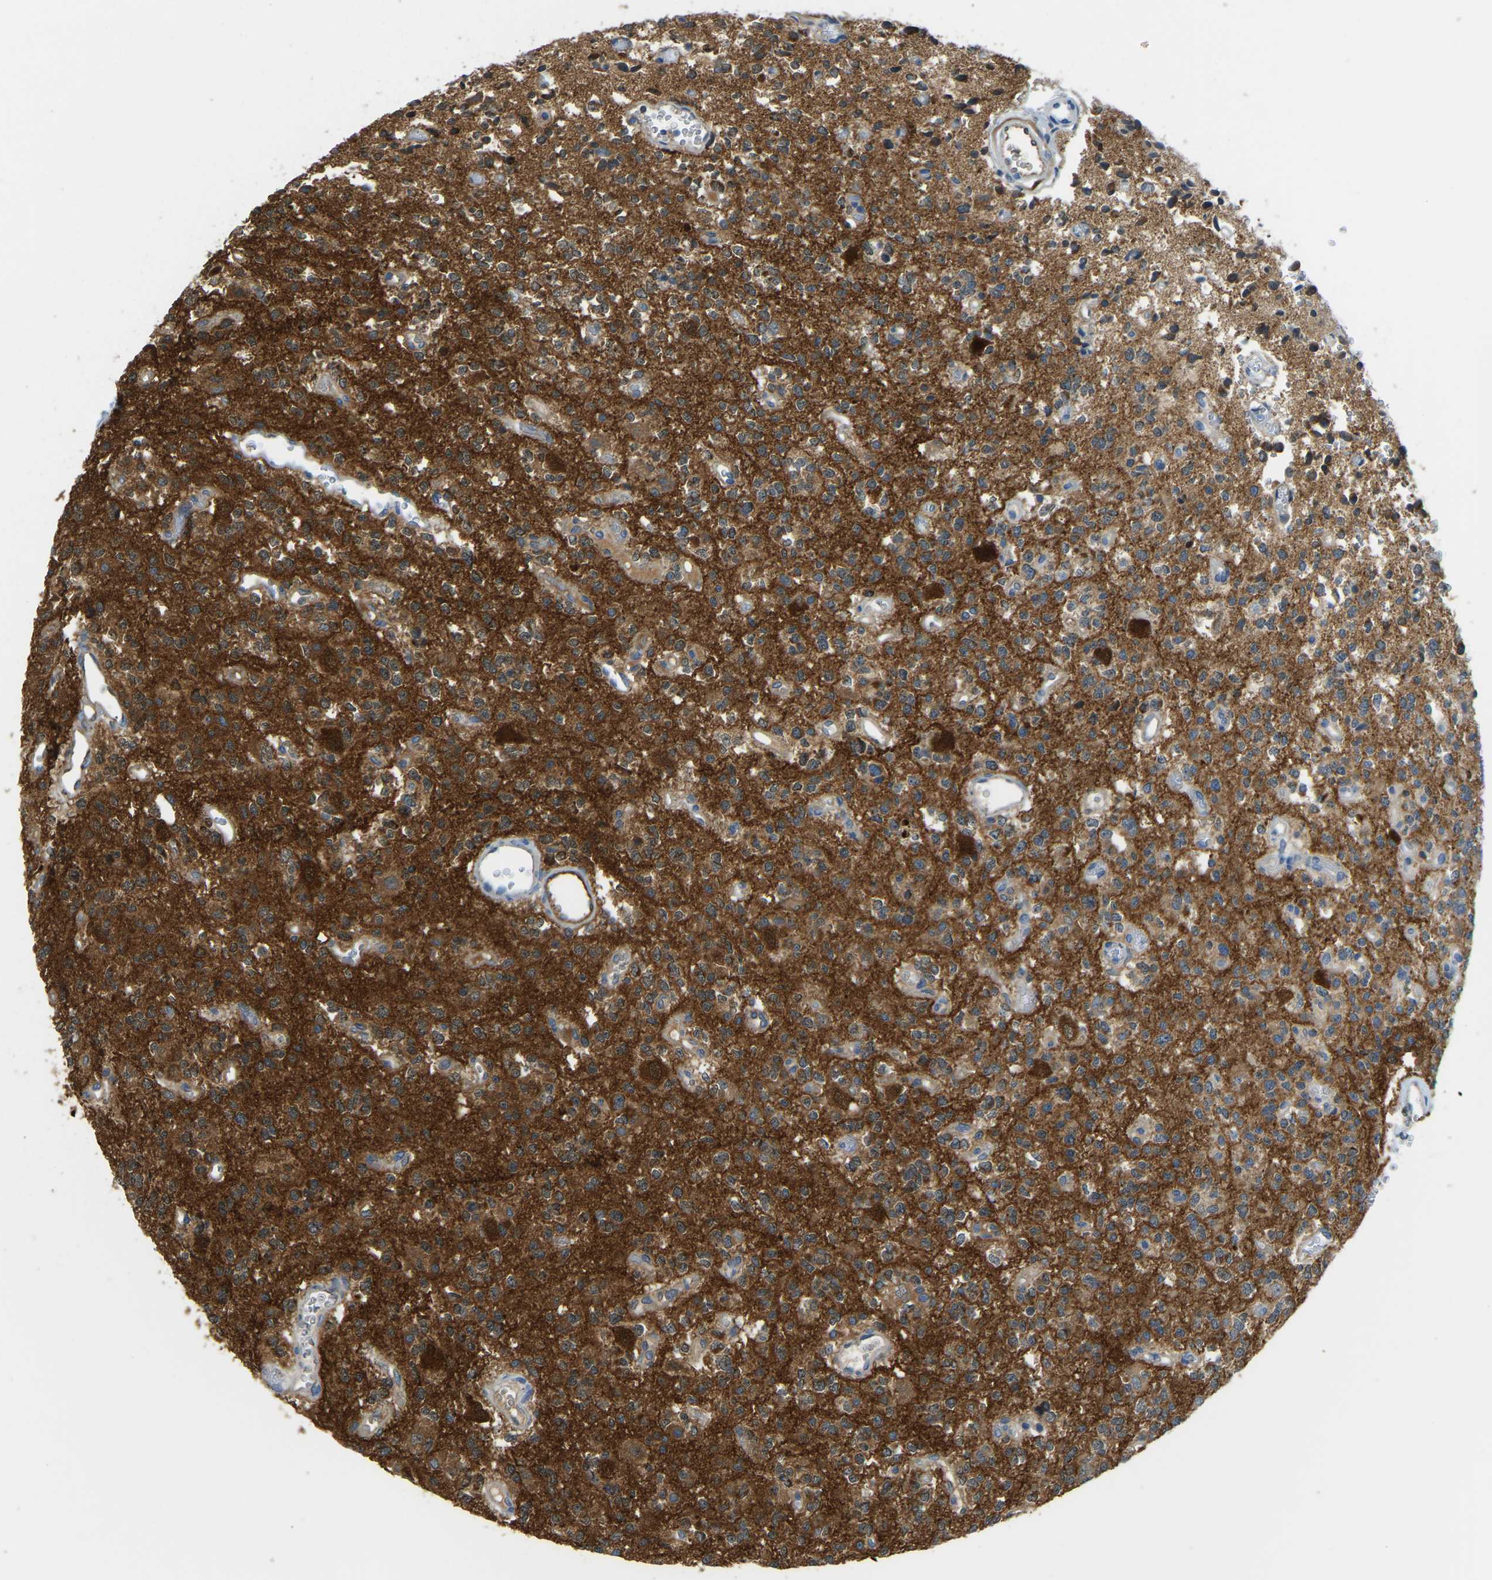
{"staining": {"intensity": "strong", "quantity": ">75%", "location": "cytoplasmic/membranous"}, "tissue": "glioma", "cell_type": "Tumor cells", "image_type": "cancer", "snomed": [{"axis": "morphology", "description": "Glioma, malignant, Low grade"}, {"axis": "topography", "description": "Brain"}], "caption": "Glioma tissue displays strong cytoplasmic/membranous expression in approximately >75% of tumor cells The staining is performed using DAB (3,3'-diaminobenzidine) brown chromogen to label protein expression. The nuclei are counter-stained blue using hematoxylin.", "gene": "GDA", "patient": {"sex": "male", "age": 38}}